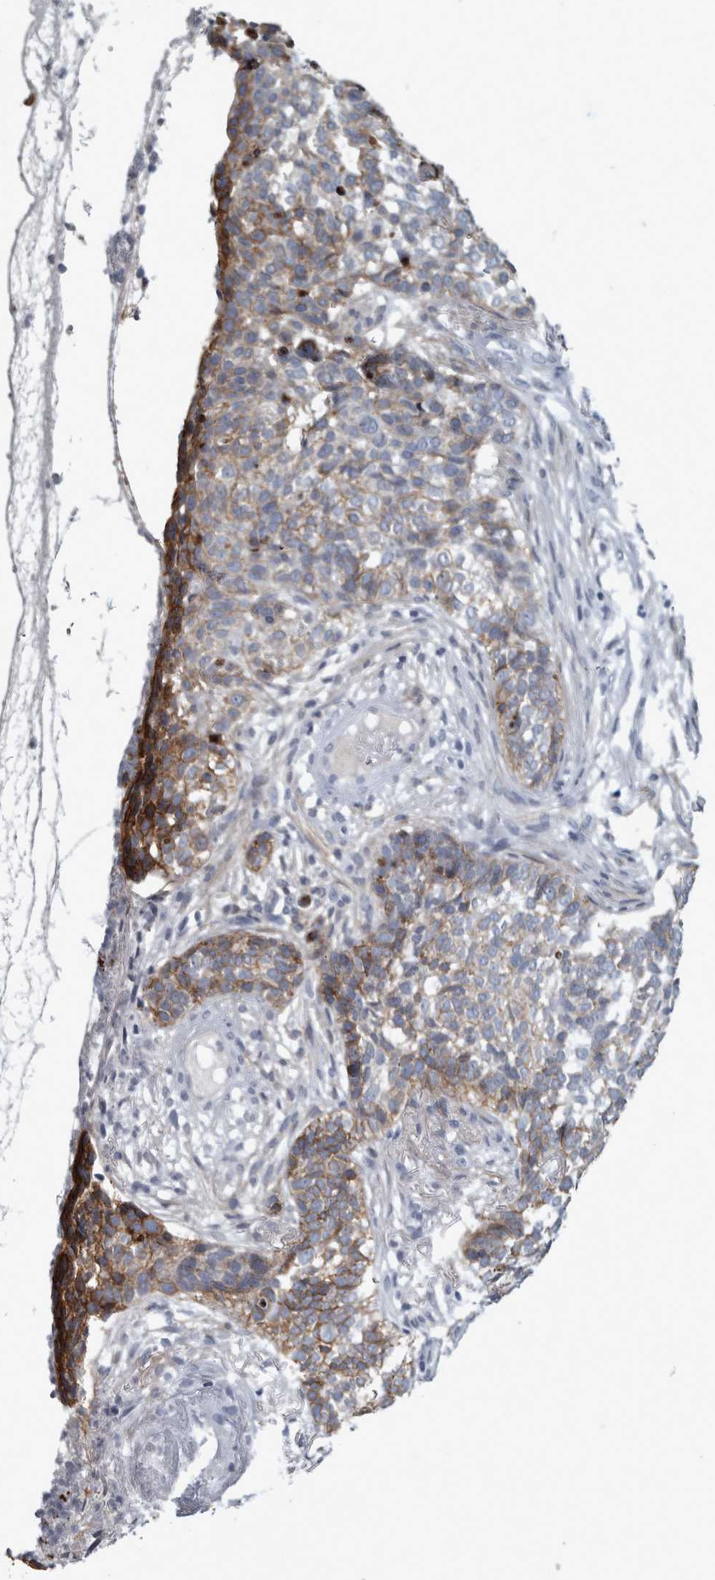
{"staining": {"intensity": "moderate", "quantity": "25%-75%", "location": "cytoplasmic/membranous"}, "tissue": "skin cancer", "cell_type": "Tumor cells", "image_type": "cancer", "snomed": [{"axis": "morphology", "description": "Basal cell carcinoma"}, {"axis": "topography", "description": "Skin"}], "caption": "This photomicrograph reveals skin cancer (basal cell carcinoma) stained with IHC to label a protein in brown. The cytoplasmic/membranous of tumor cells show moderate positivity for the protein. Nuclei are counter-stained blue.", "gene": "DSG2", "patient": {"sex": "male", "age": 85}}